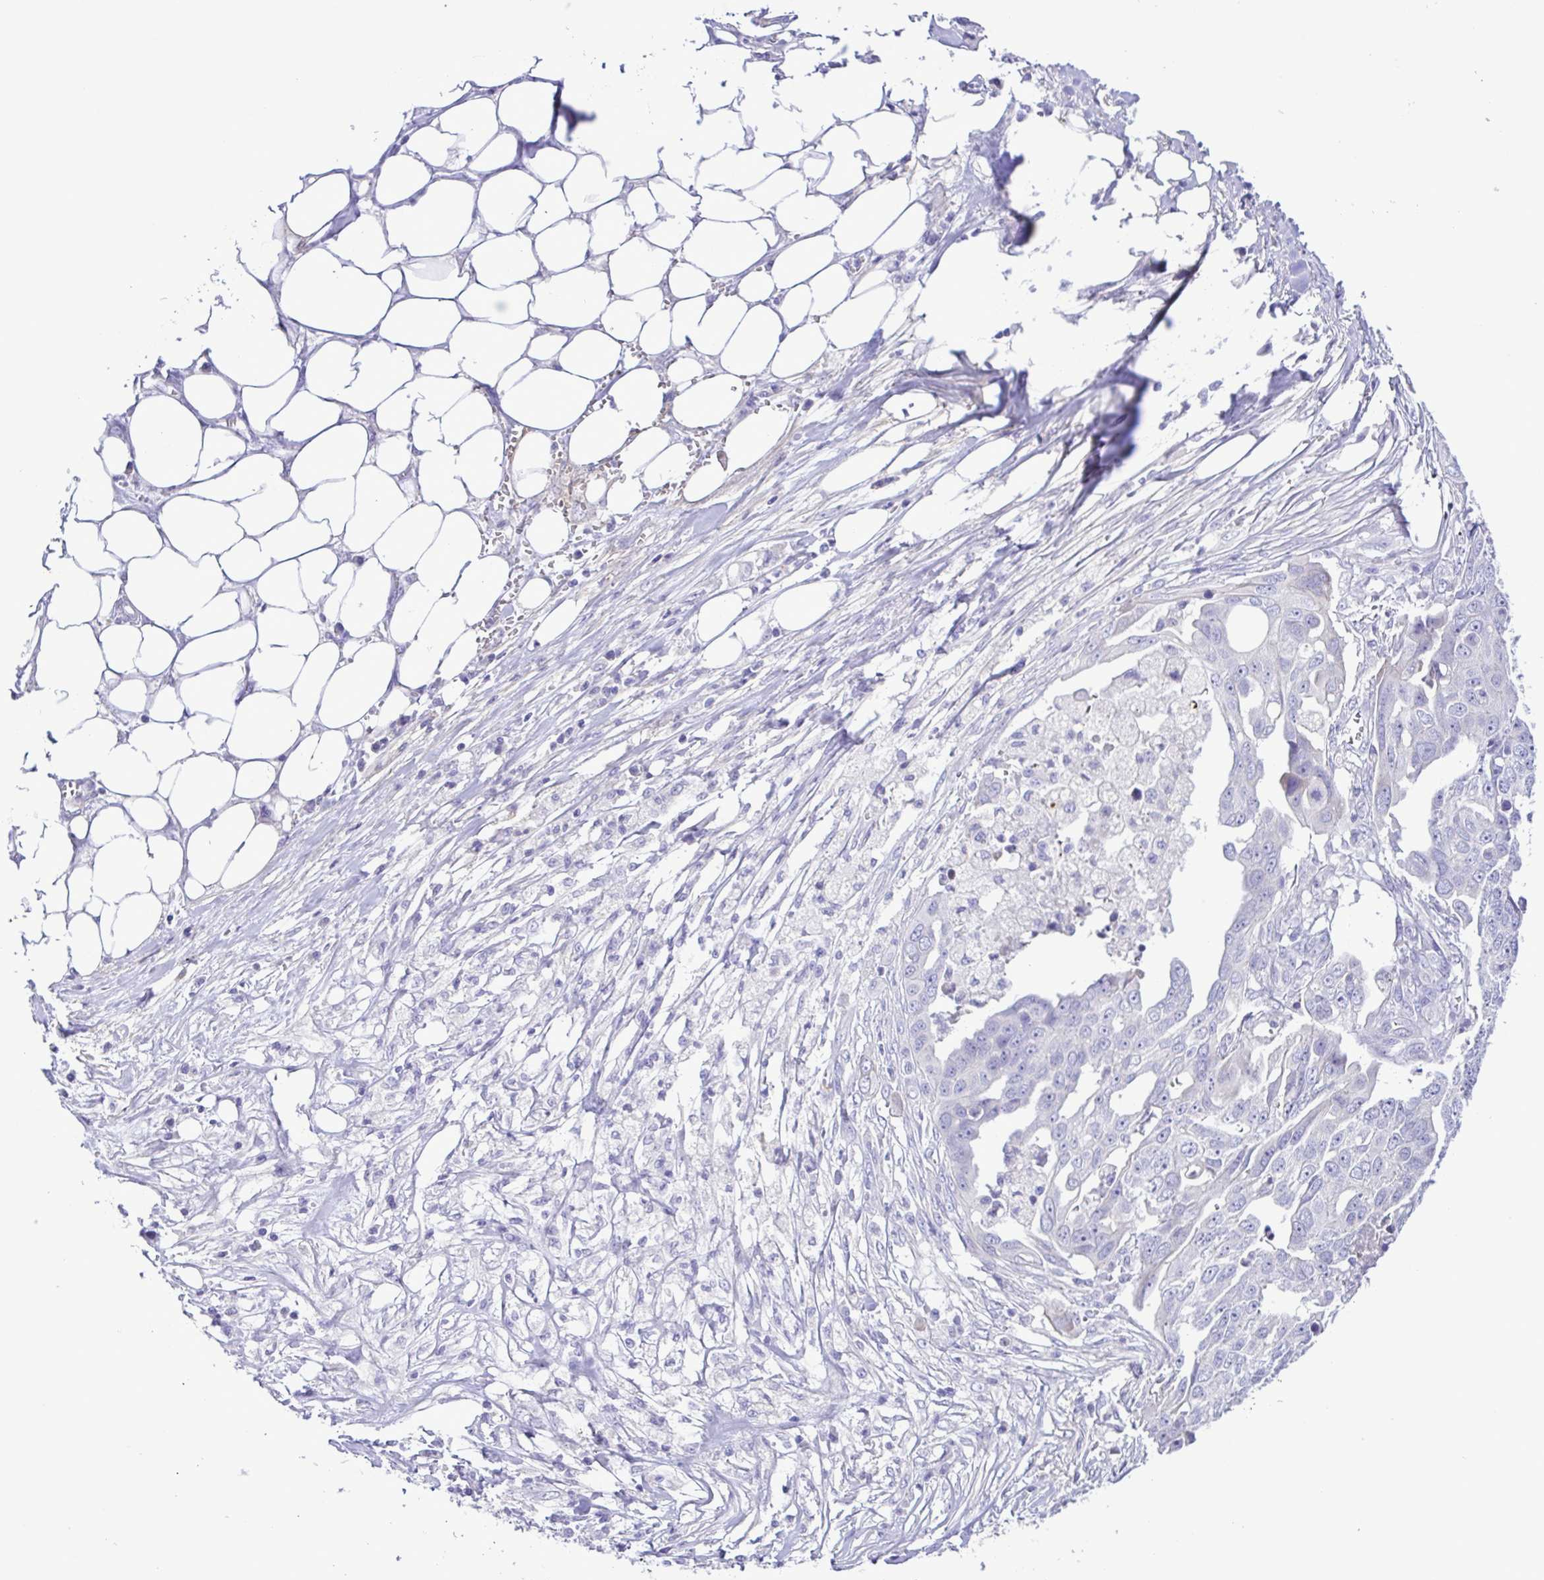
{"staining": {"intensity": "negative", "quantity": "none", "location": "none"}, "tissue": "ovarian cancer", "cell_type": "Tumor cells", "image_type": "cancer", "snomed": [{"axis": "morphology", "description": "Carcinoma, endometroid"}, {"axis": "topography", "description": "Ovary"}], "caption": "Immunohistochemistry (IHC) of human ovarian cancer (endometroid carcinoma) displays no positivity in tumor cells.", "gene": "GABBR2", "patient": {"sex": "female", "age": 70}}